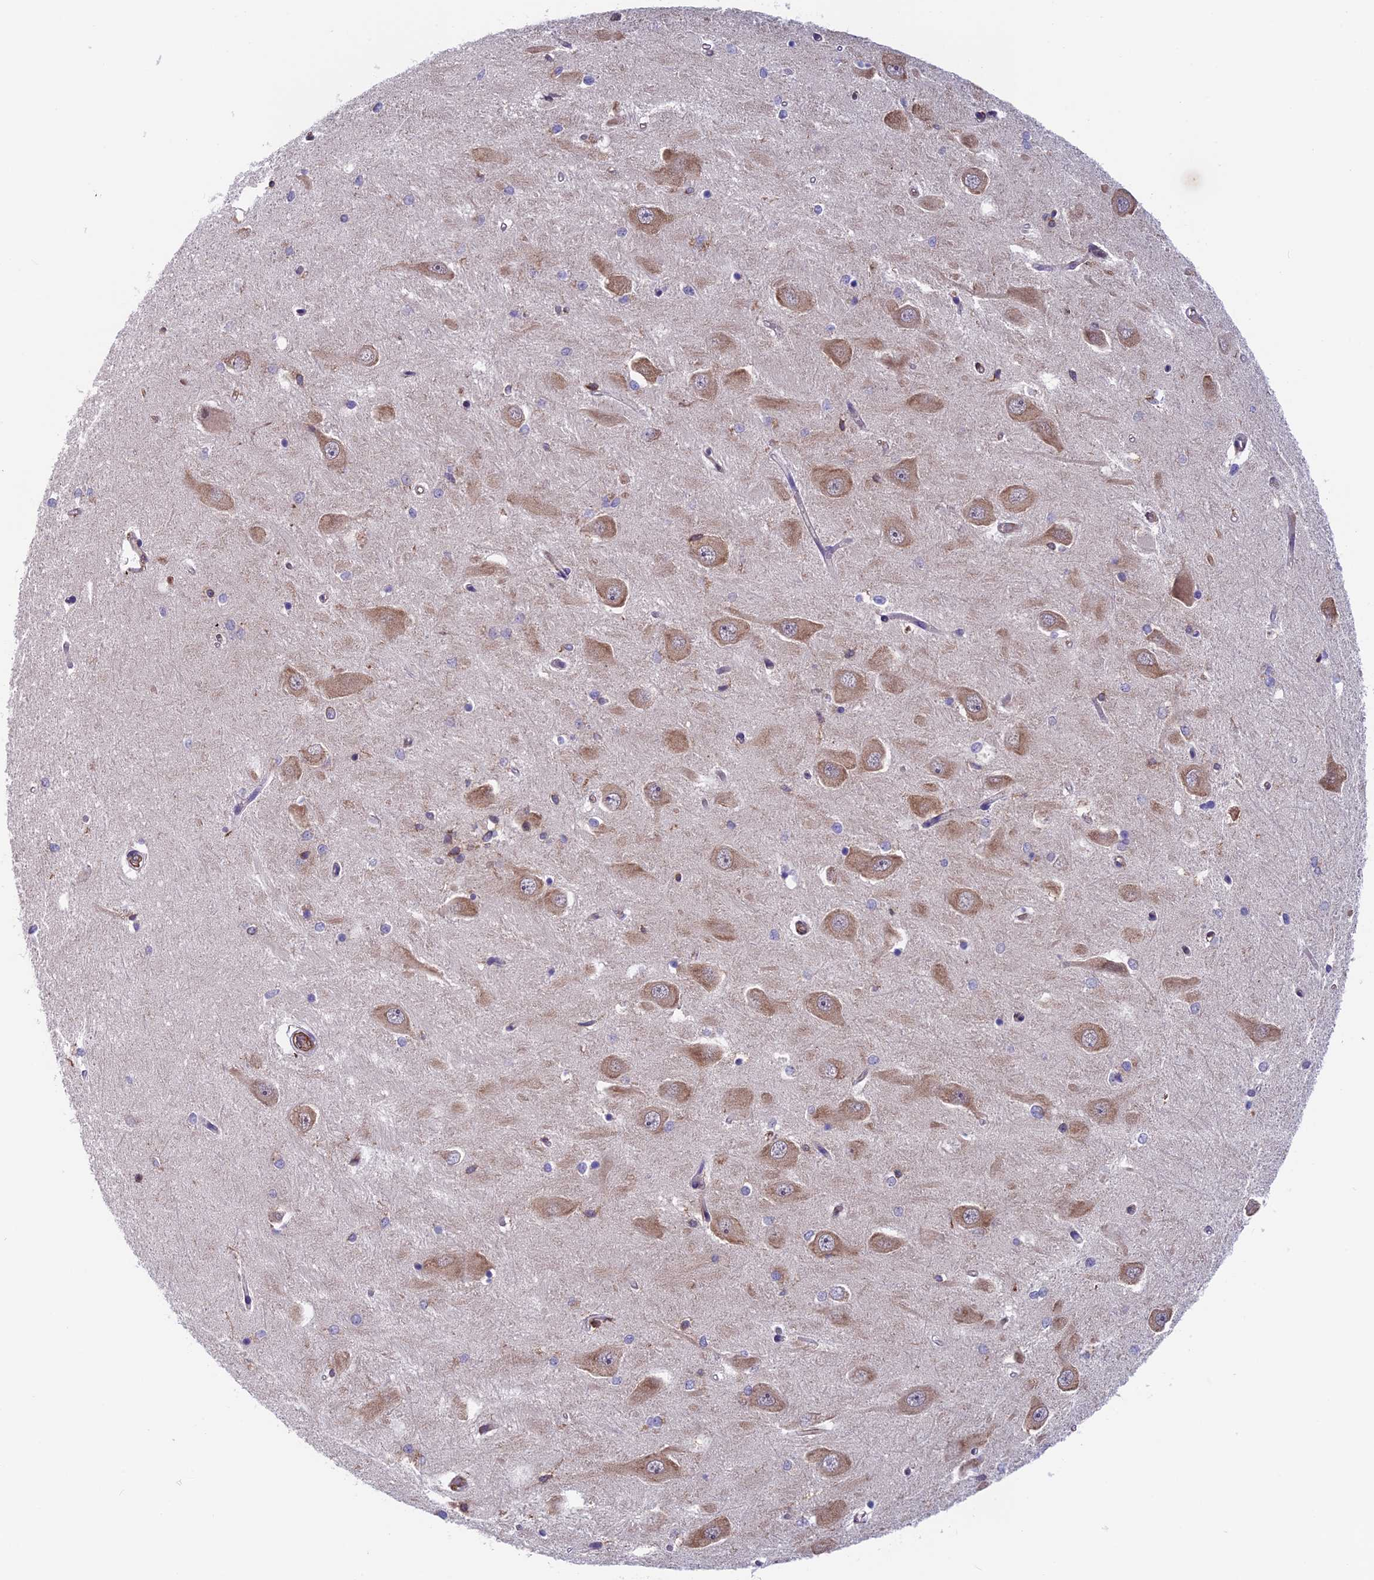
{"staining": {"intensity": "weak", "quantity": "<25%", "location": "cytoplasmic/membranous"}, "tissue": "hippocampus", "cell_type": "Glial cells", "image_type": "normal", "snomed": [{"axis": "morphology", "description": "Normal tissue, NOS"}, {"axis": "topography", "description": "Hippocampus"}], "caption": "A high-resolution micrograph shows immunohistochemistry staining of unremarkable hippocampus, which shows no significant staining in glial cells.", "gene": "MAST2", "patient": {"sex": "male", "age": 45}}